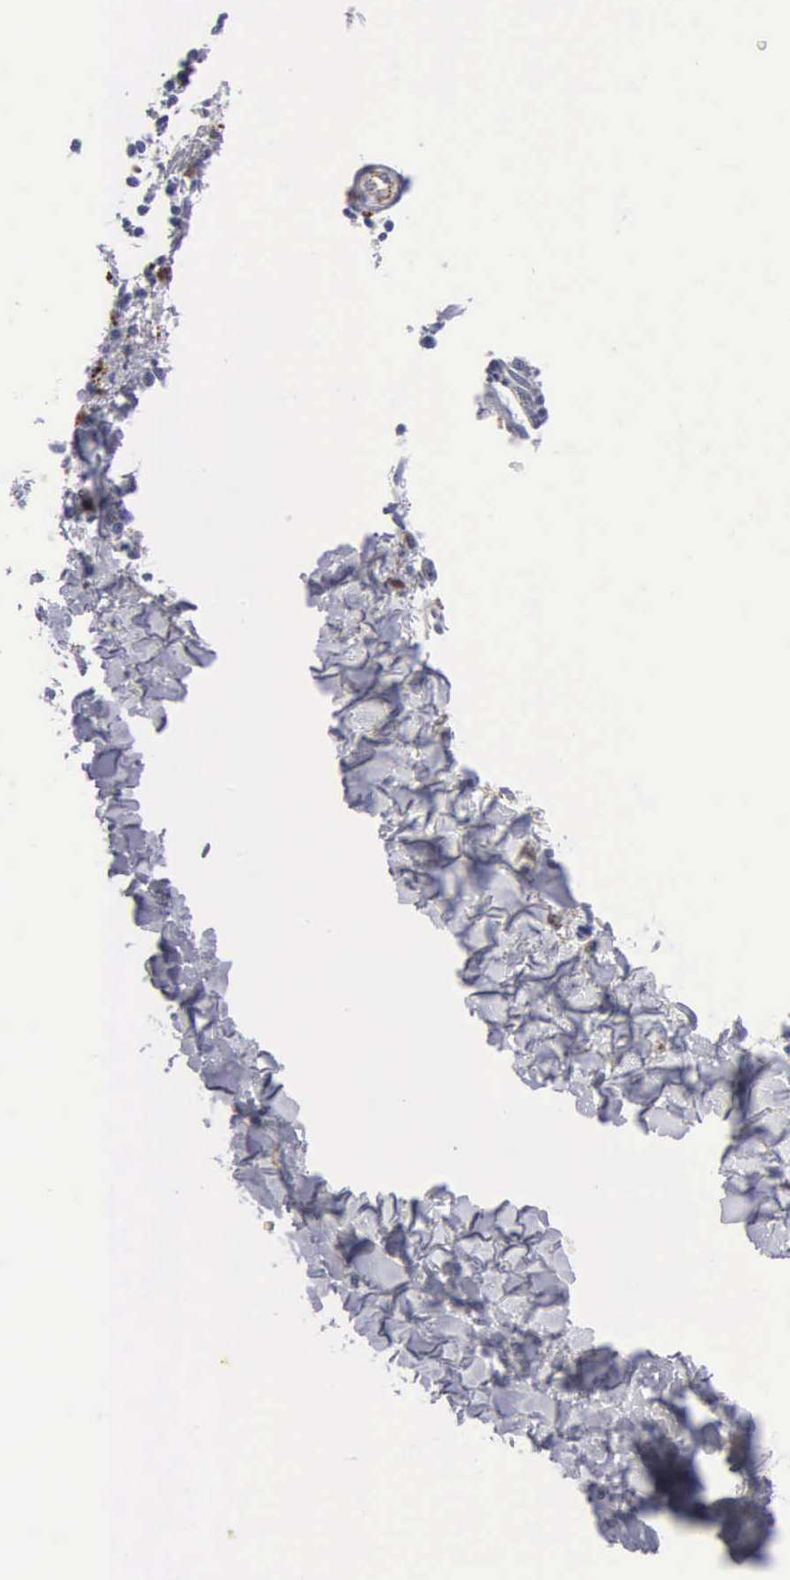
{"staining": {"intensity": "negative", "quantity": "none", "location": "none"}, "tissue": "melanoma", "cell_type": "Tumor cells", "image_type": "cancer", "snomed": [{"axis": "morphology", "description": "Malignant melanoma, NOS"}, {"axis": "topography", "description": "Skin"}], "caption": "The histopathology image reveals no significant staining in tumor cells of malignant melanoma. Brightfield microscopy of immunohistochemistry (IHC) stained with DAB (brown) and hematoxylin (blue), captured at high magnification.", "gene": "CTSL", "patient": {"sex": "female", "age": 52}}